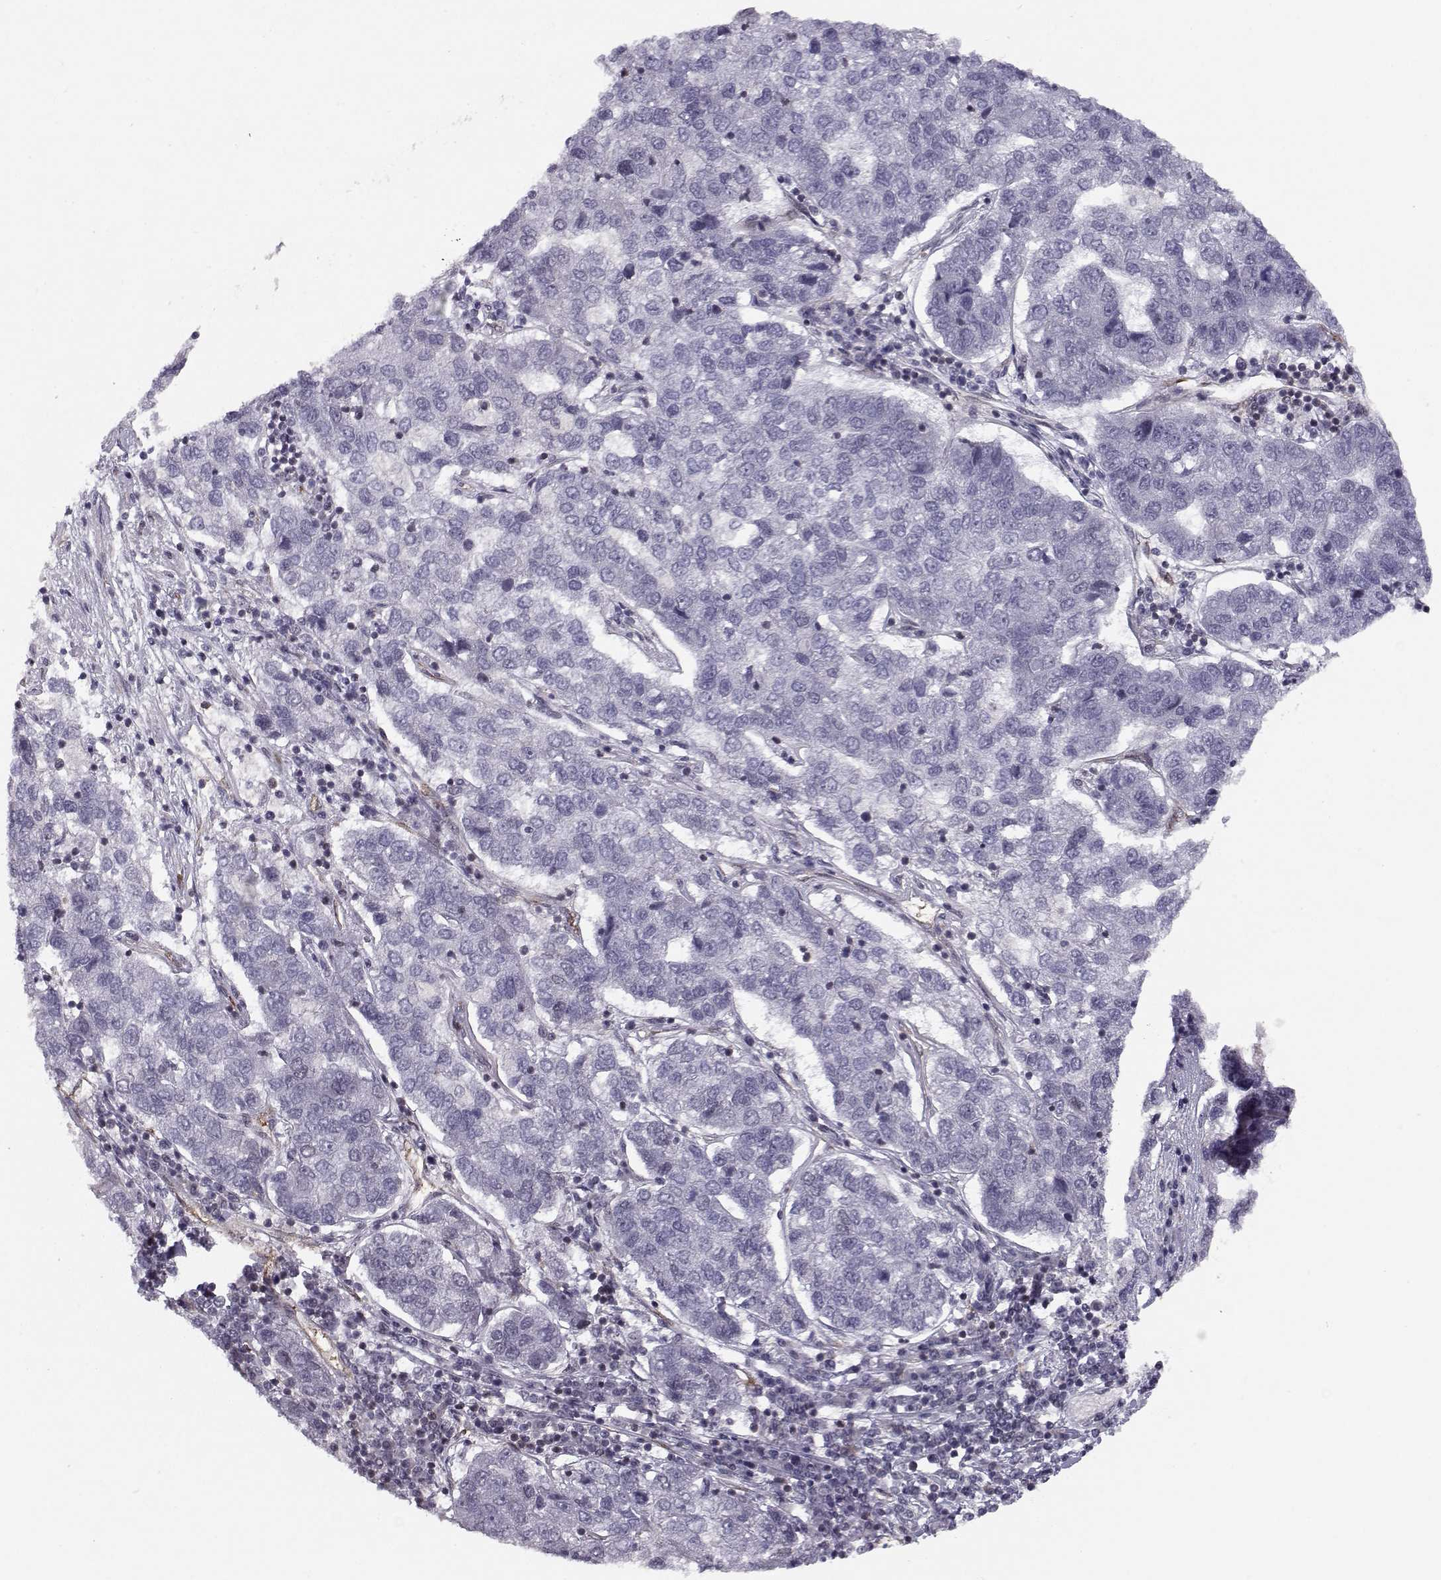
{"staining": {"intensity": "negative", "quantity": "none", "location": "none"}, "tissue": "pancreatic cancer", "cell_type": "Tumor cells", "image_type": "cancer", "snomed": [{"axis": "morphology", "description": "Adenocarcinoma, NOS"}, {"axis": "topography", "description": "Pancreas"}], "caption": "Histopathology image shows no protein expression in tumor cells of pancreatic cancer (adenocarcinoma) tissue.", "gene": "KIF13B", "patient": {"sex": "female", "age": 61}}